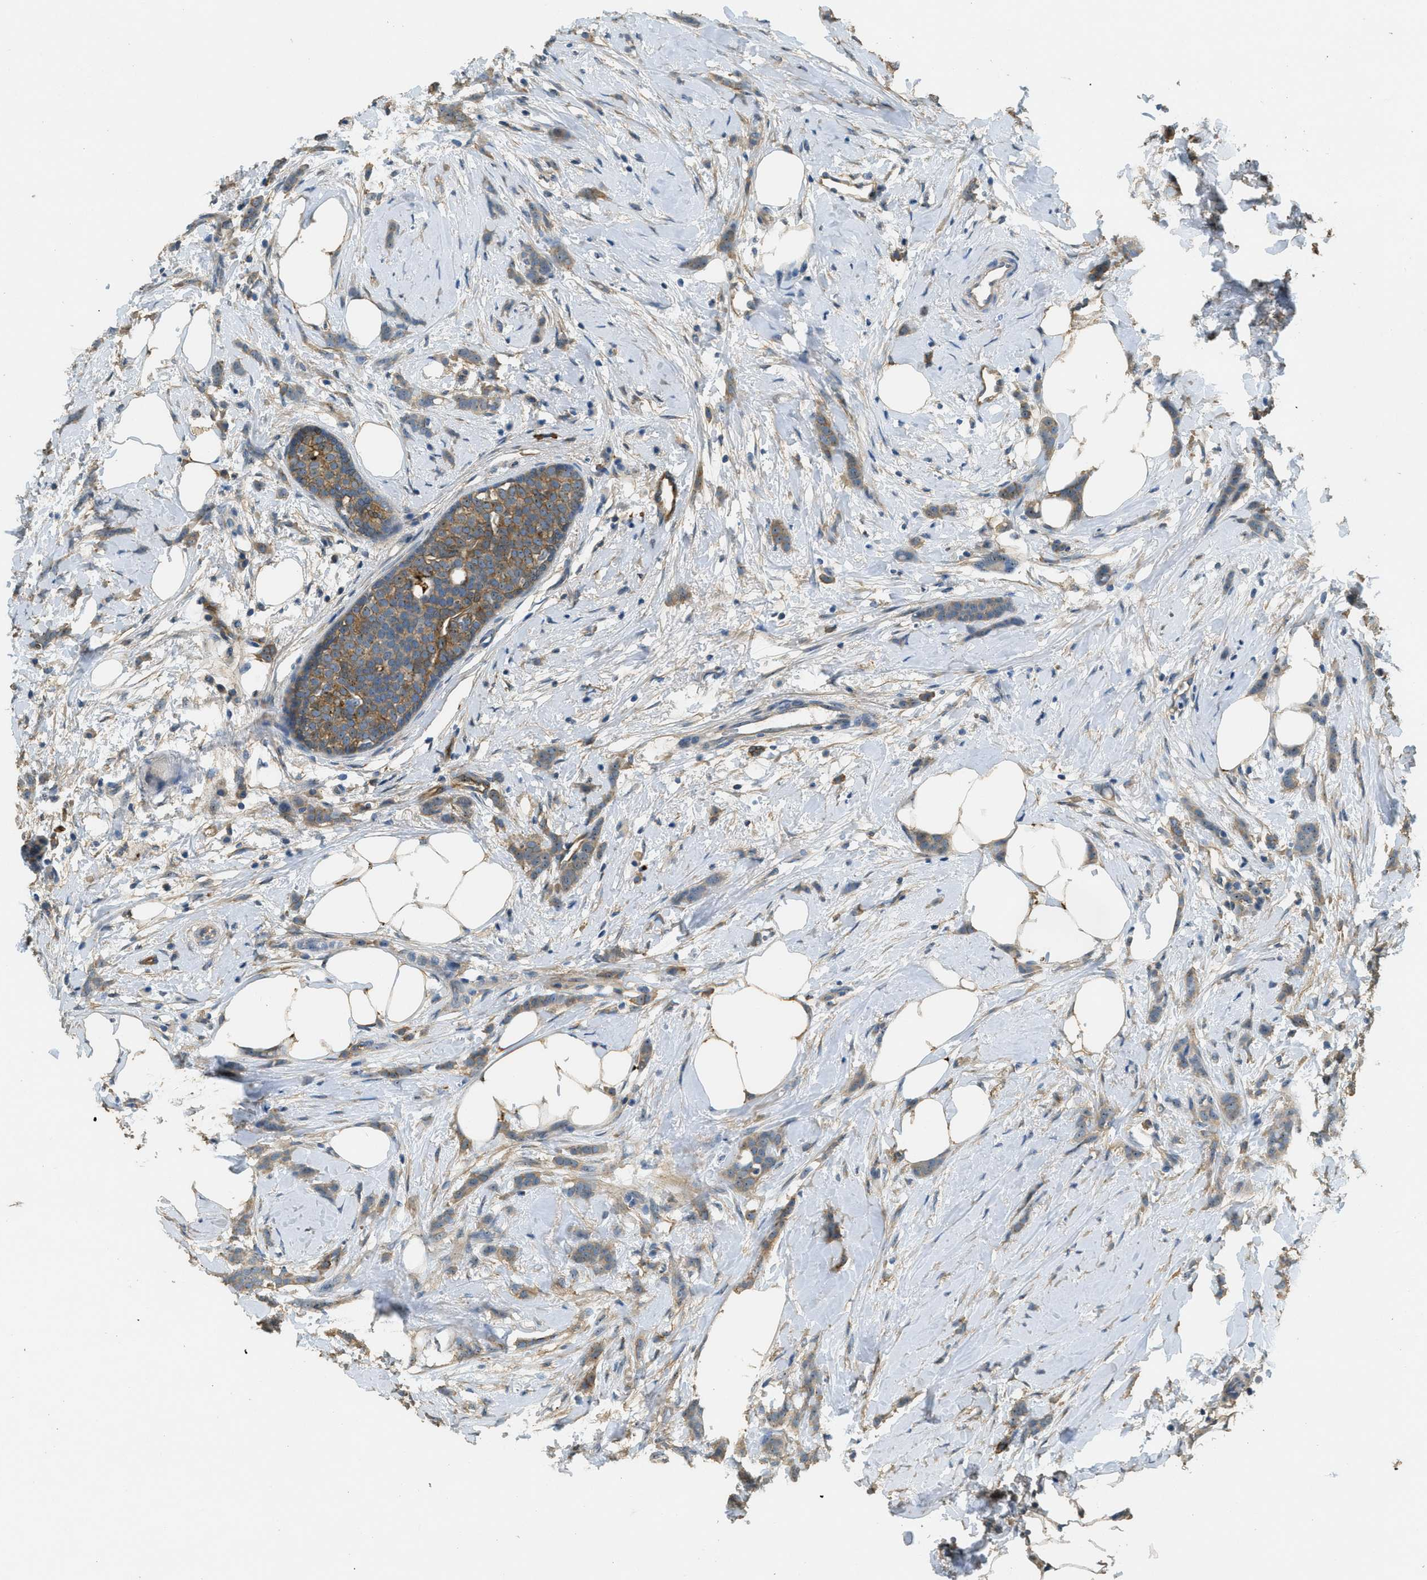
{"staining": {"intensity": "weak", "quantity": ">75%", "location": "cytoplasmic/membranous,nuclear"}, "tissue": "breast cancer", "cell_type": "Tumor cells", "image_type": "cancer", "snomed": [{"axis": "morphology", "description": "Lobular carcinoma, in situ"}, {"axis": "morphology", "description": "Lobular carcinoma"}, {"axis": "topography", "description": "Breast"}], "caption": "Protein expression analysis of breast cancer (lobular carcinoma in situ) shows weak cytoplasmic/membranous and nuclear positivity in approximately >75% of tumor cells.", "gene": "OSMR", "patient": {"sex": "female", "age": 41}}